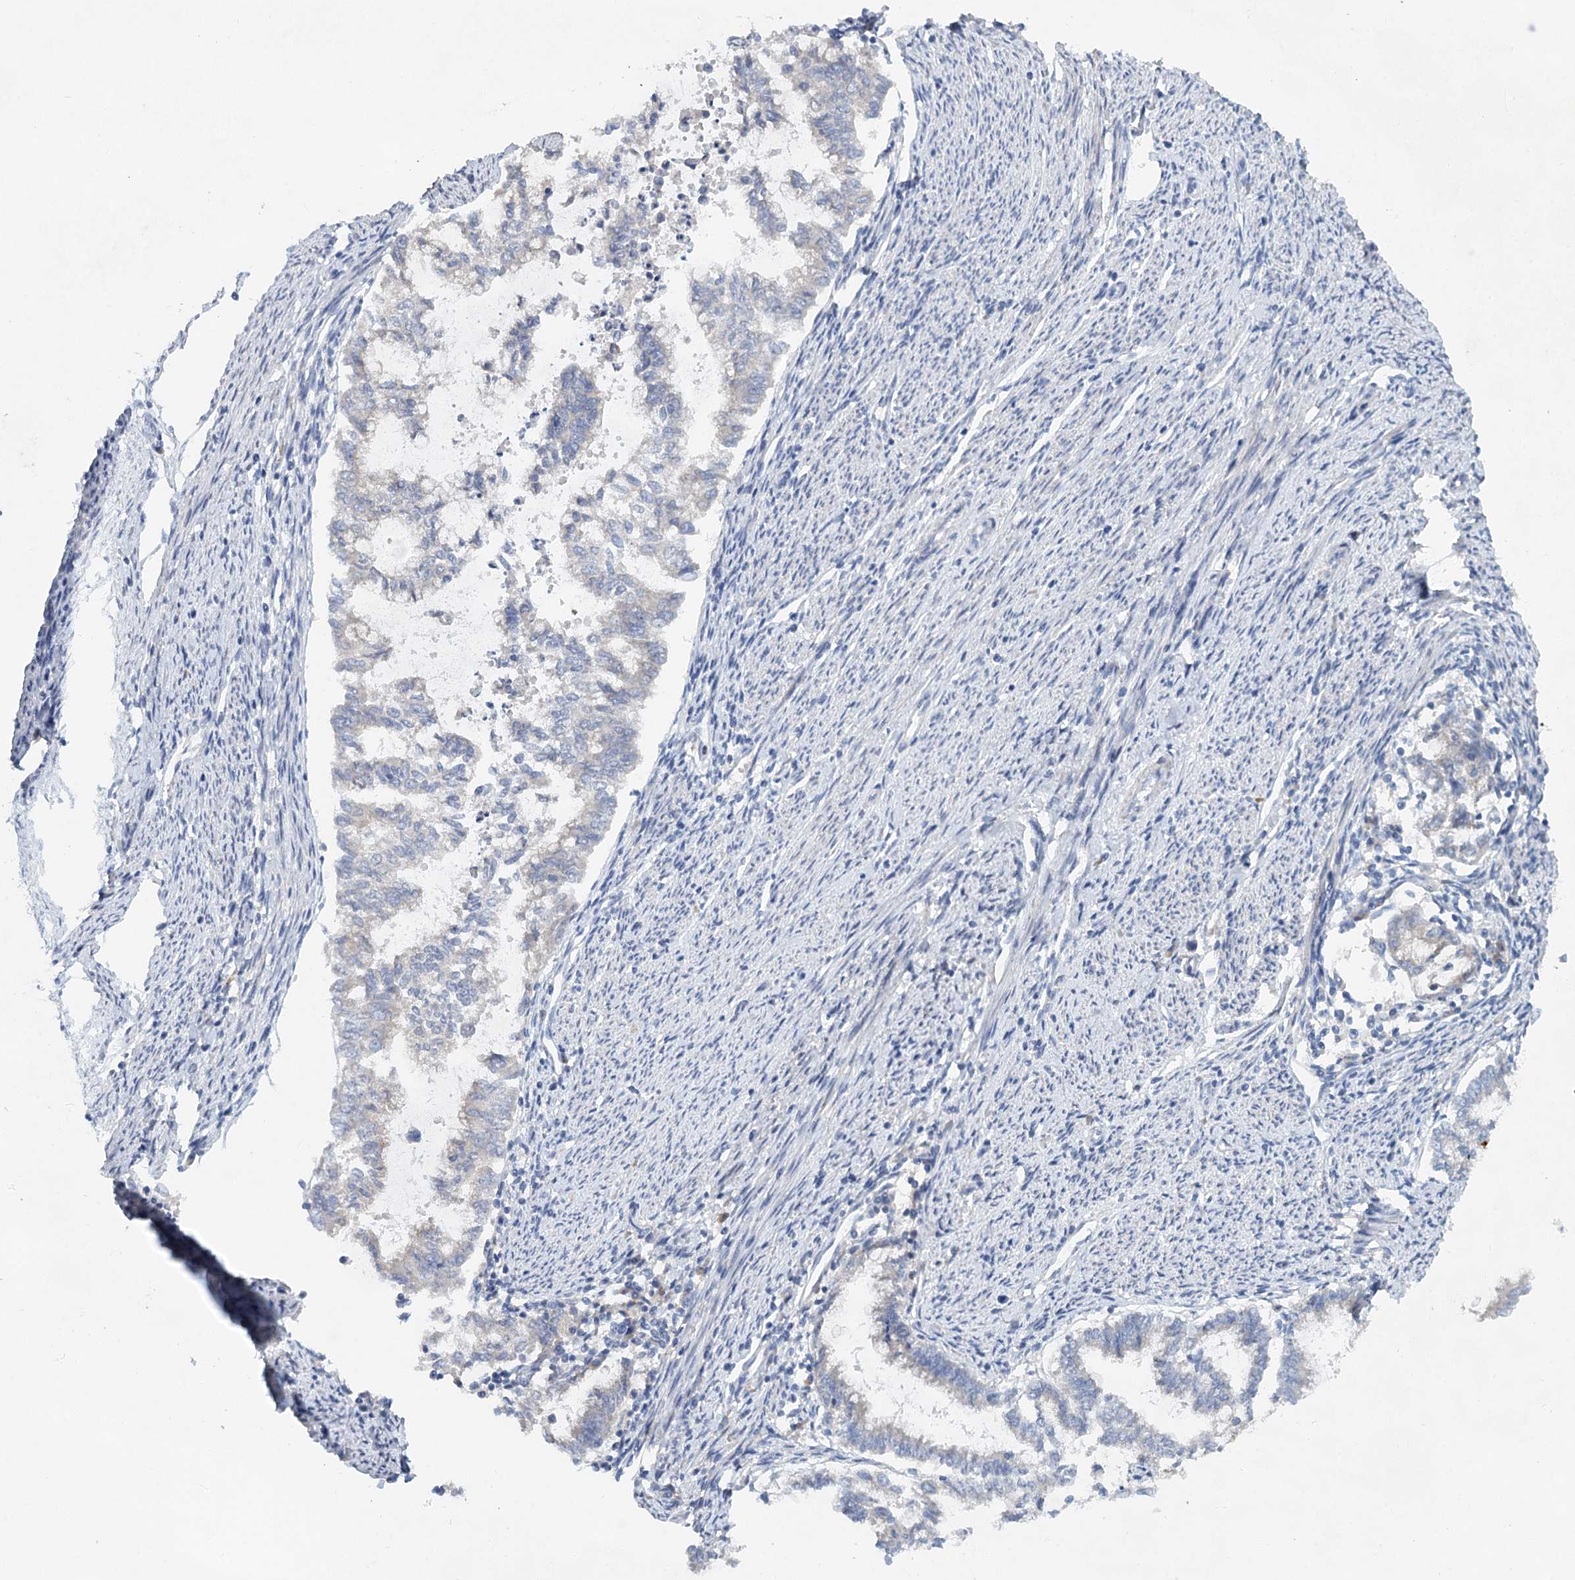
{"staining": {"intensity": "negative", "quantity": "none", "location": "none"}, "tissue": "endometrial cancer", "cell_type": "Tumor cells", "image_type": "cancer", "snomed": [{"axis": "morphology", "description": "Adenocarcinoma, NOS"}, {"axis": "topography", "description": "Endometrium"}], "caption": "This image is of adenocarcinoma (endometrial) stained with IHC to label a protein in brown with the nuclei are counter-stained blue. There is no expression in tumor cells.", "gene": "BLTP1", "patient": {"sex": "female", "age": 79}}